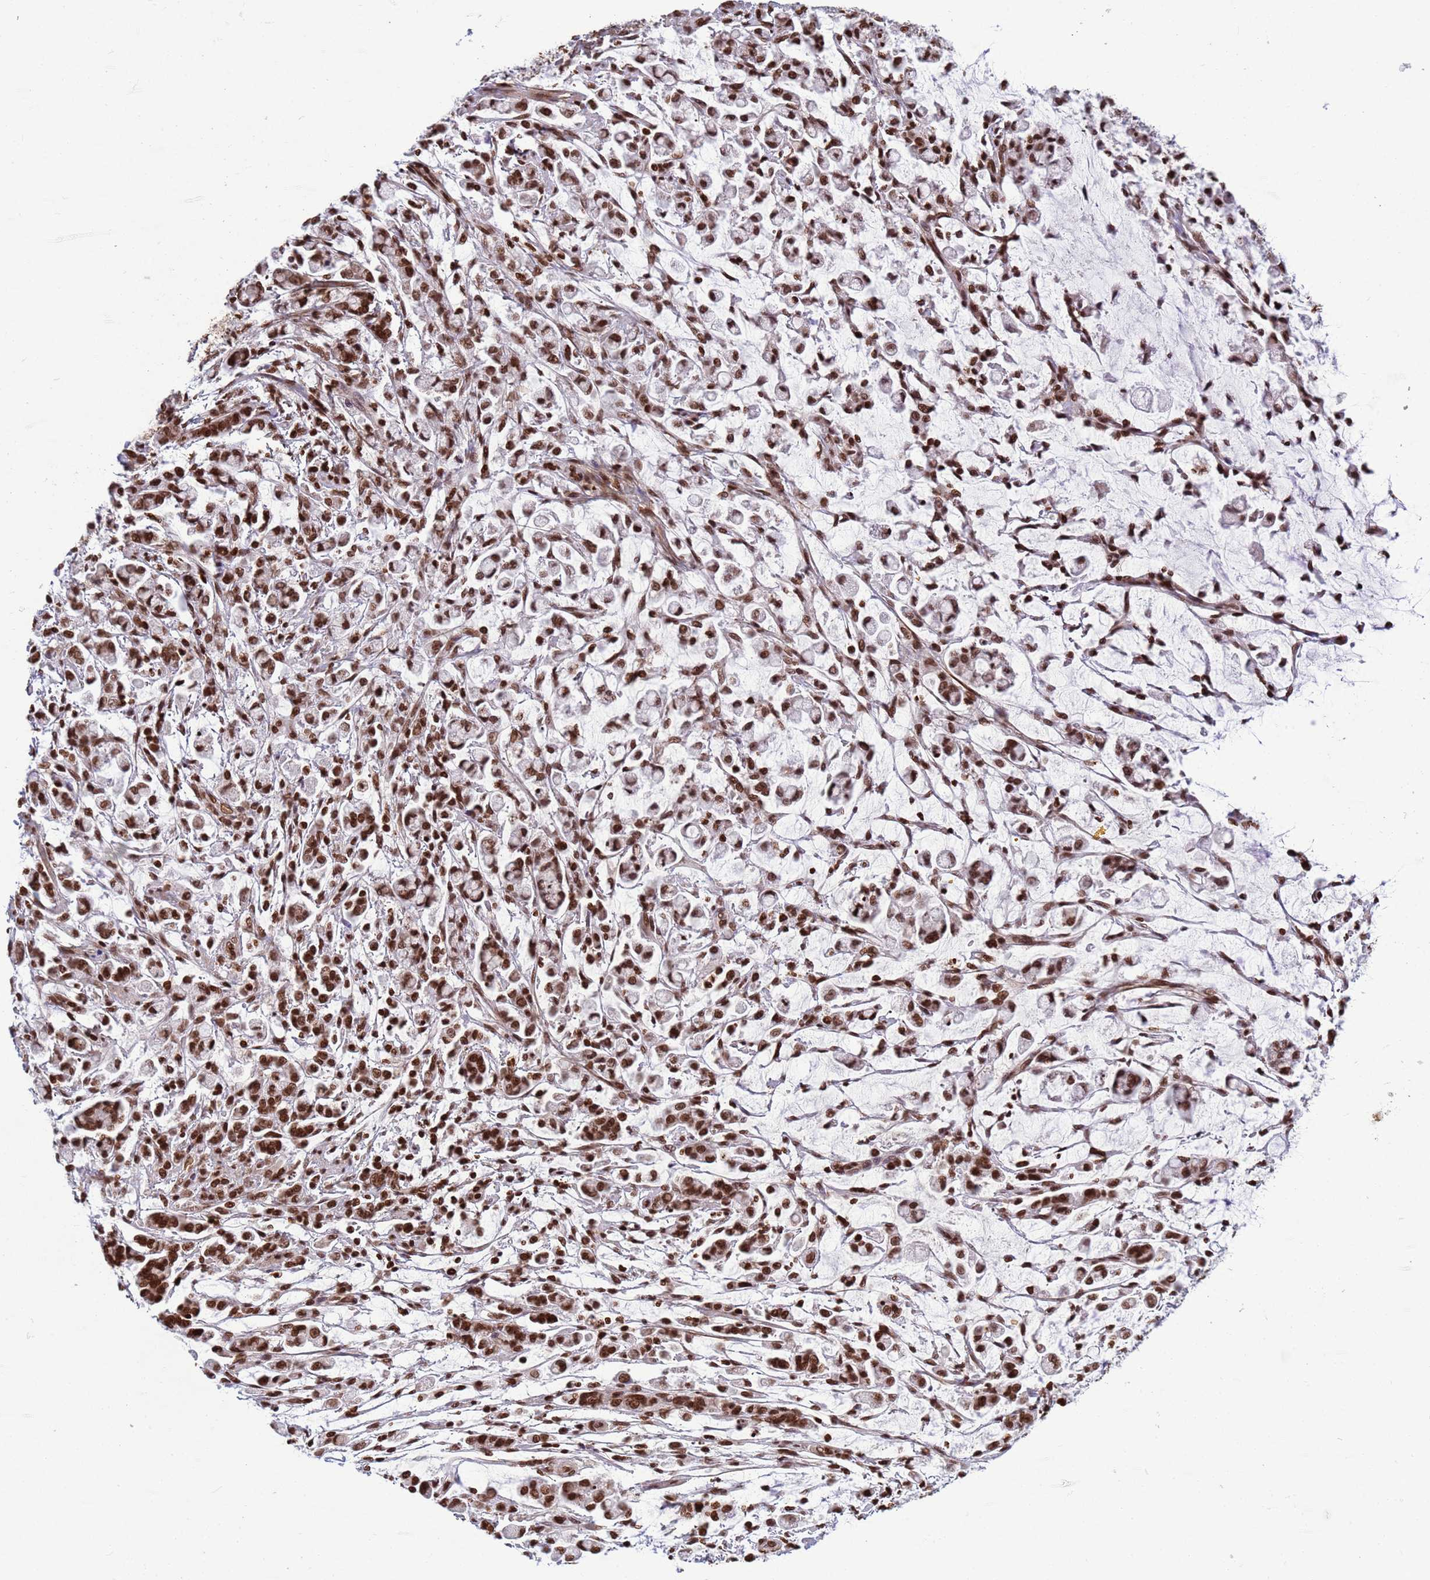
{"staining": {"intensity": "strong", "quantity": ">75%", "location": "nuclear"}, "tissue": "stomach cancer", "cell_type": "Tumor cells", "image_type": "cancer", "snomed": [{"axis": "morphology", "description": "Adenocarcinoma, NOS"}, {"axis": "topography", "description": "Stomach"}], "caption": "Immunohistochemical staining of stomach cancer (adenocarcinoma) displays high levels of strong nuclear positivity in approximately >75% of tumor cells. Nuclei are stained in blue.", "gene": "H3-3B", "patient": {"sex": "female", "age": 60}}